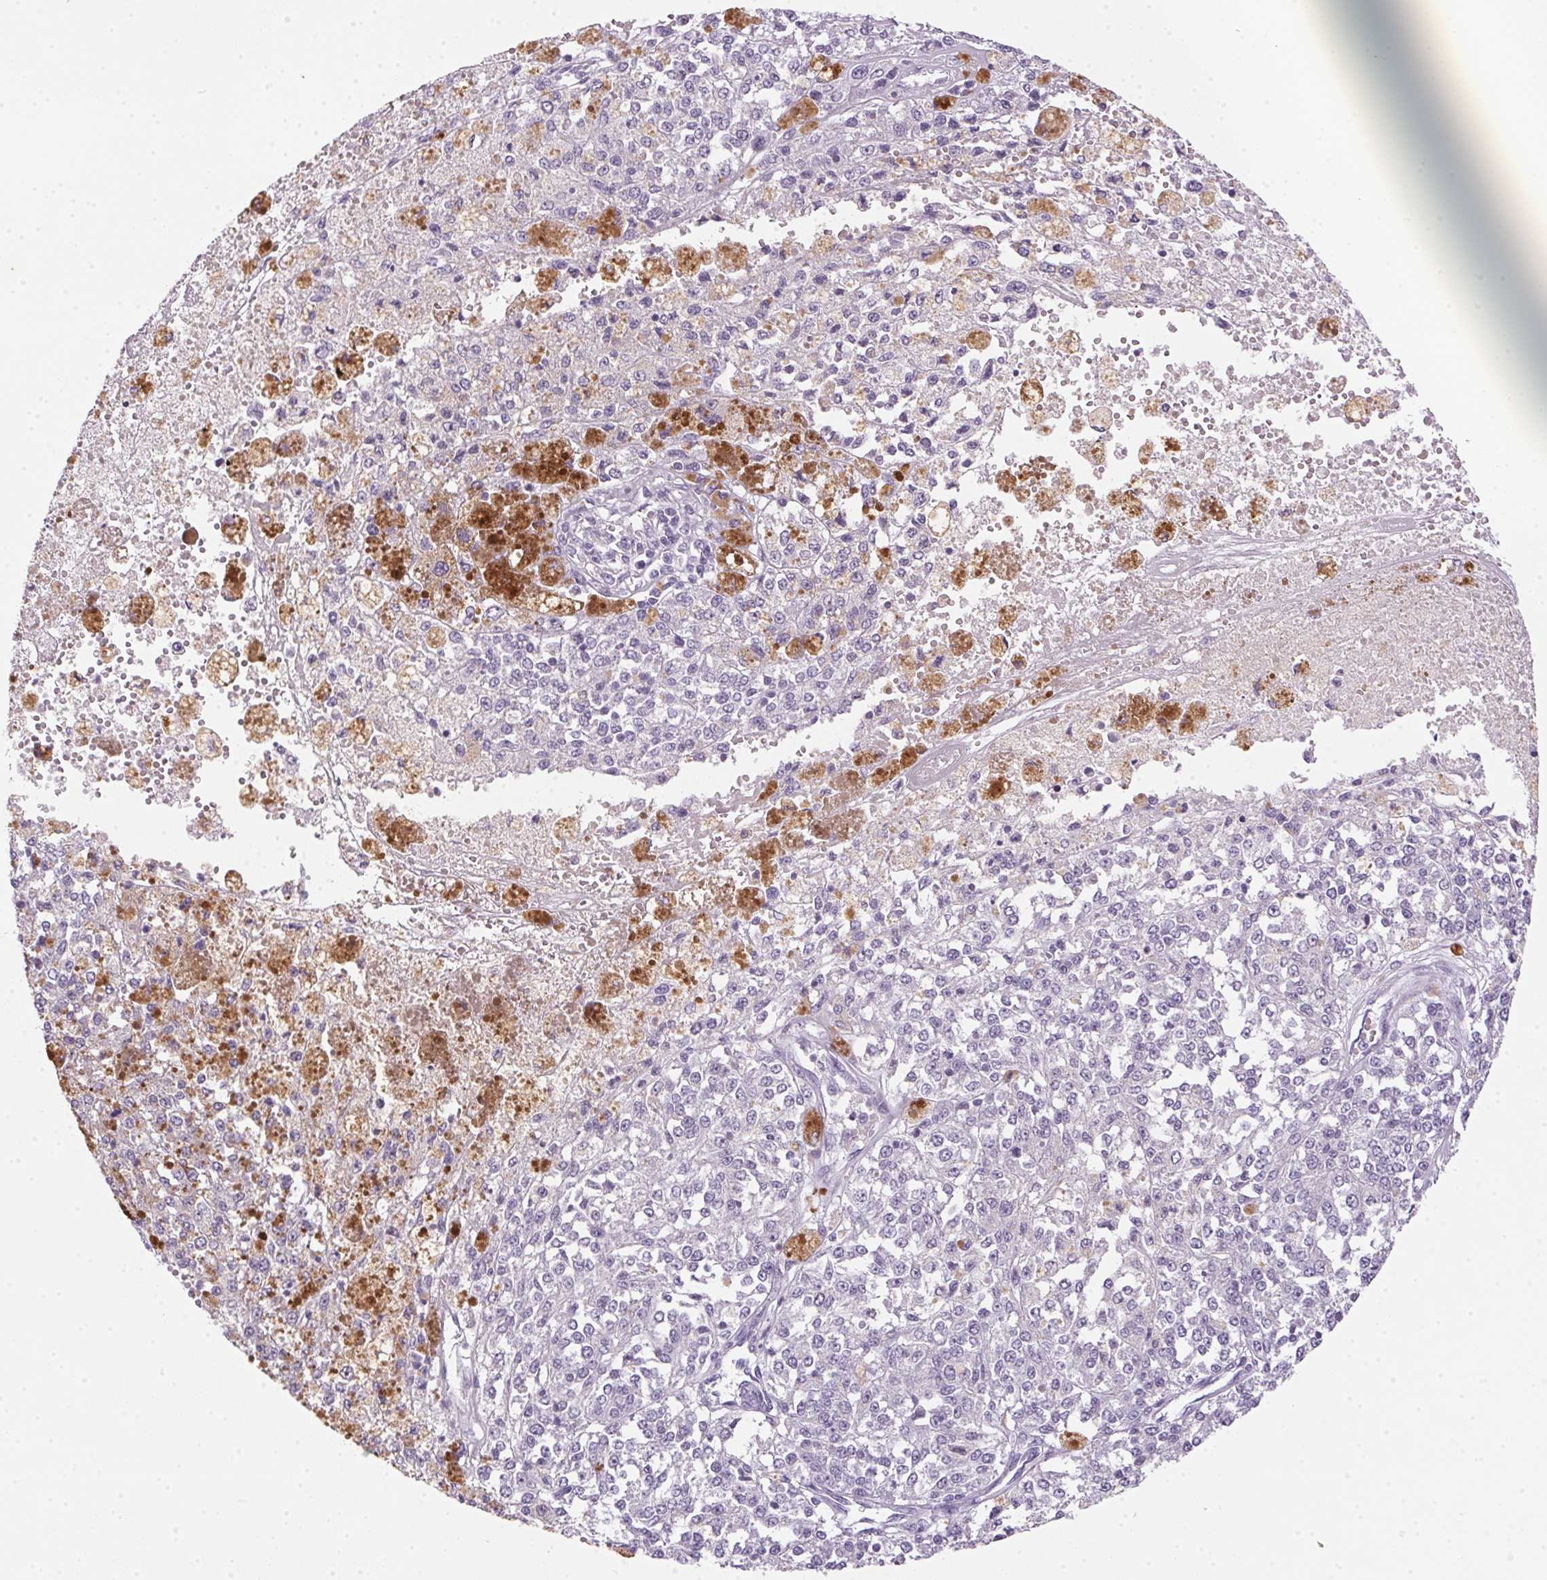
{"staining": {"intensity": "negative", "quantity": "none", "location": "none"}, "tissue": "melanoma", "cell_type": "Tumor cells", "image_type": "cancer", "snomed": [{"axis": "morphology", "description": "Malignant melanoma, Metastatic site"}, {"axis": "topography", "description": "Lymph node"}], "caption": "High power microscopy micrograph of an IHC photomicrograph of melanoma, revealing no significant staining in tumor cells.", "gene": "POPDC2", "patient": {"sex": "female", "age": 64}}